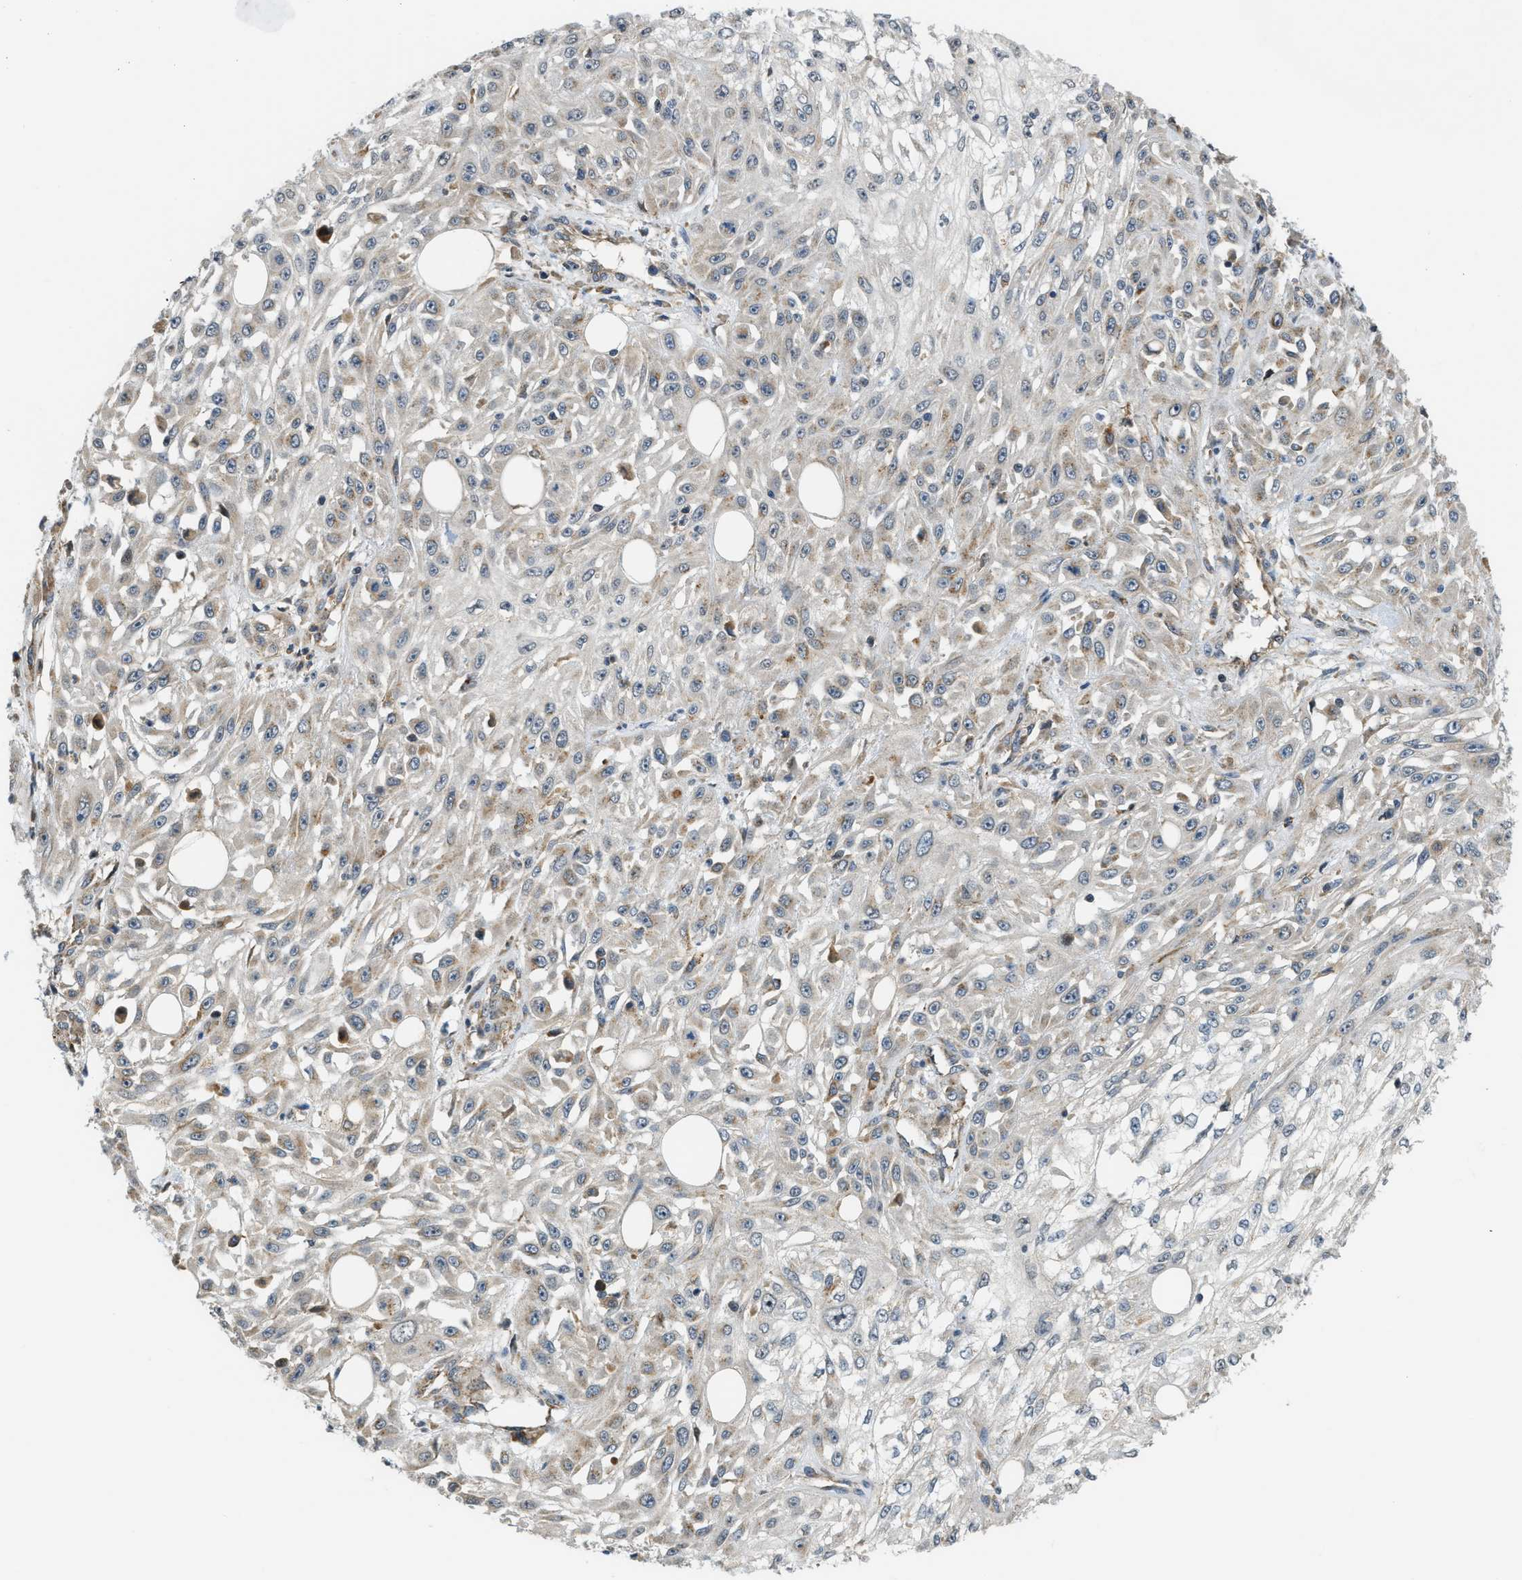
{"staining": {"intensity": "negative", "quantity": "none", "location": "none"}, "tissue": "skin cancer", "cell_type": "Tumor cells", "image_type": "cancer", "snomed": [{"axis": "morphology", "description": "Squamous cell carcinoma, NOS"}, {"axis": "morphology", "description": "Squamous cell carcinoma, metastatic, NOS"}, {"axis": "topography", "description": "Skin"}, {"axis": "topography", "description": "Lymph node"}], "caption": "The immunohistochemistry micrograph has no significant expression in tumor cells of skin cancer tissue. The staining was performed using DAB (3,3'-diaminobenzidine) to visualize the protein expression in brown, while the nuclei were stained in blue with hematoxylin (Magnification: 20x).", "gene": "STARD3NL", "patient": {"sex": "male", "age": 75}}